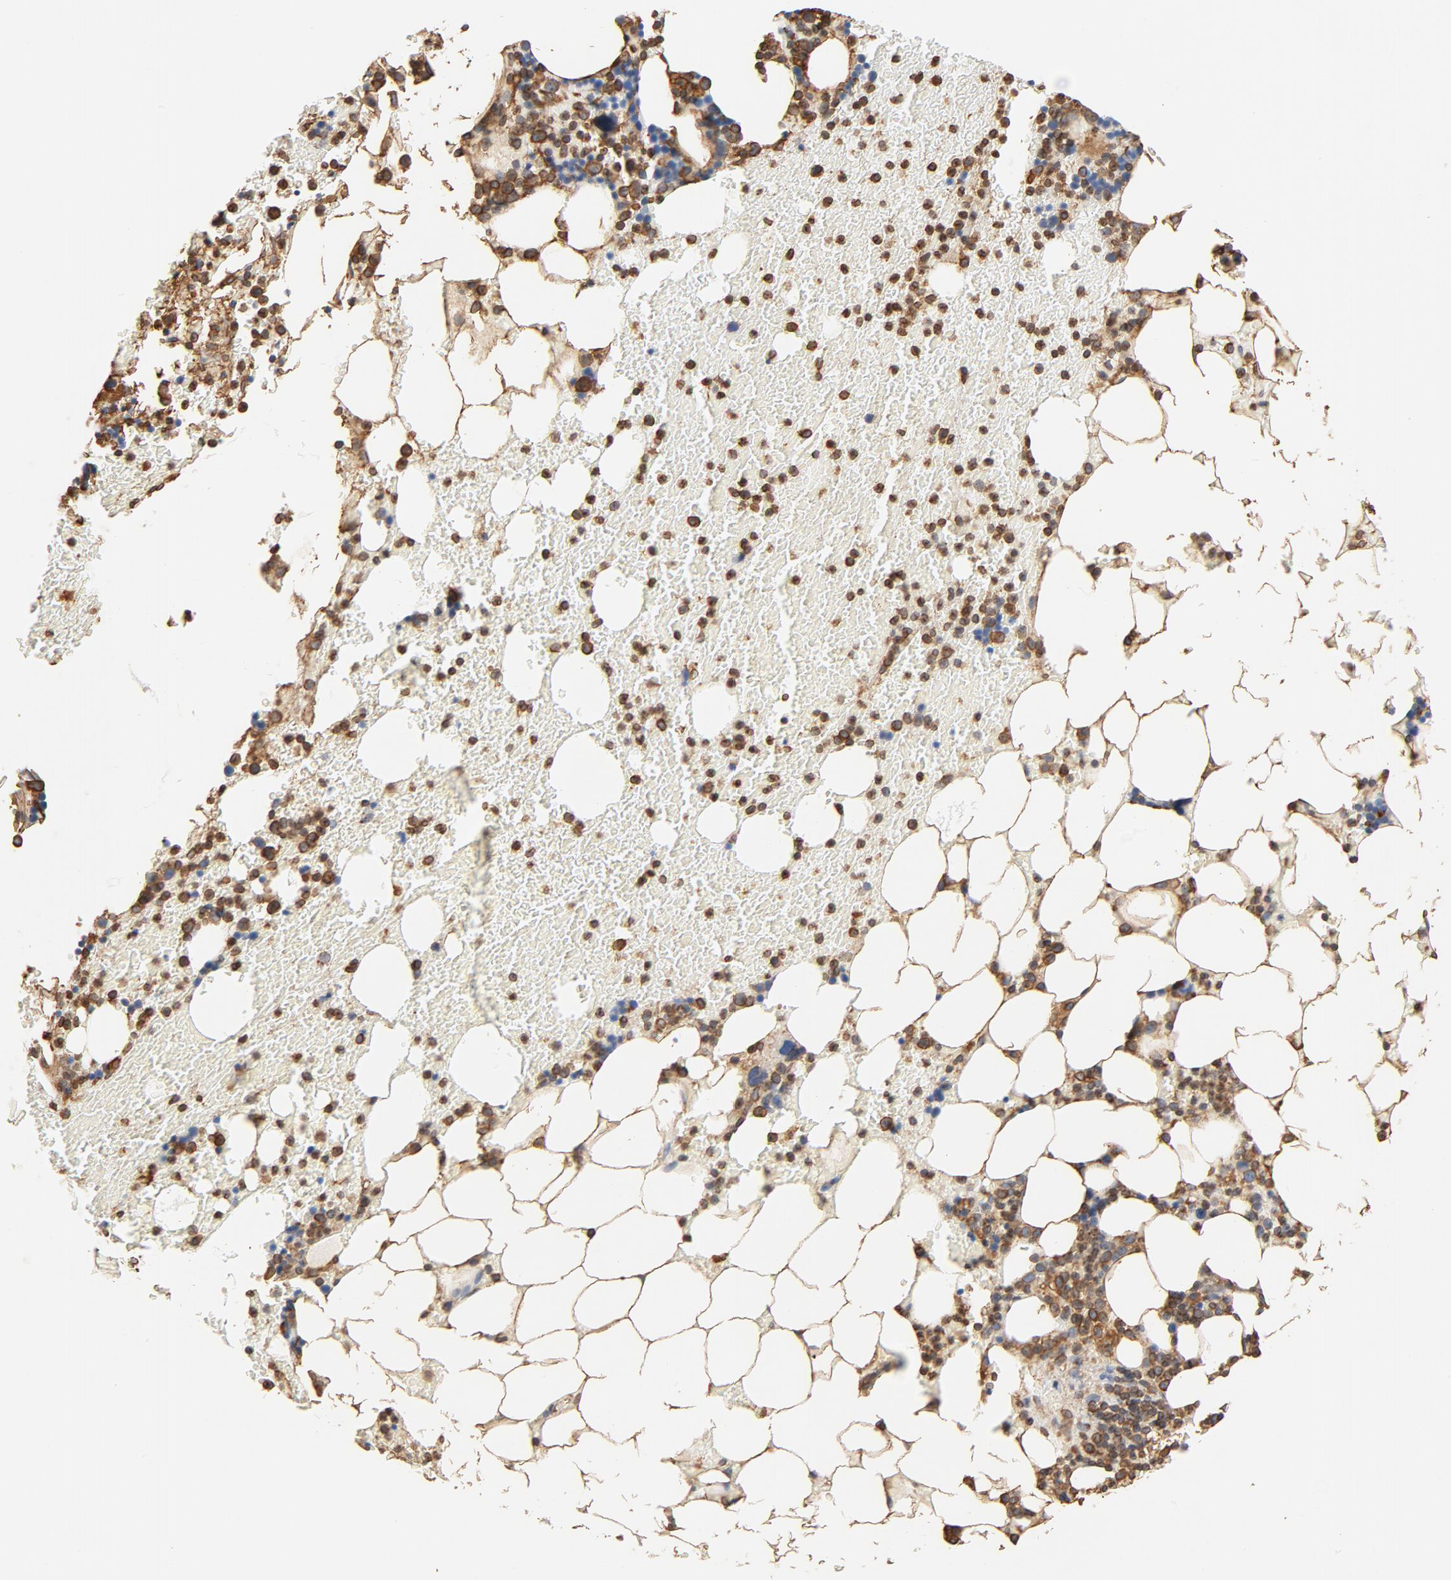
{"staining": {"intensity": "strong", "quantity": "25%-75%", "location": "cytoplasmic/membranous"}, "tissue": "bone marrow", "cell_type": "Hematopoietic cells", "image_type": "normal", "snomed": [{"axis": "morphology", "description": "Normal tissue, NOS"}, {"axis": "topography", "description": "Bone marrow"}], "caption": "A histopathology image showing strong cytoplasmic/membranous staining in about 25%-75% of hematopoietic cells in unremarkable bone marrow, as visualized by brown immunohistochemical staining.", "gene": "BCAP31", "patient": {"sex": "female", "age": 73}}